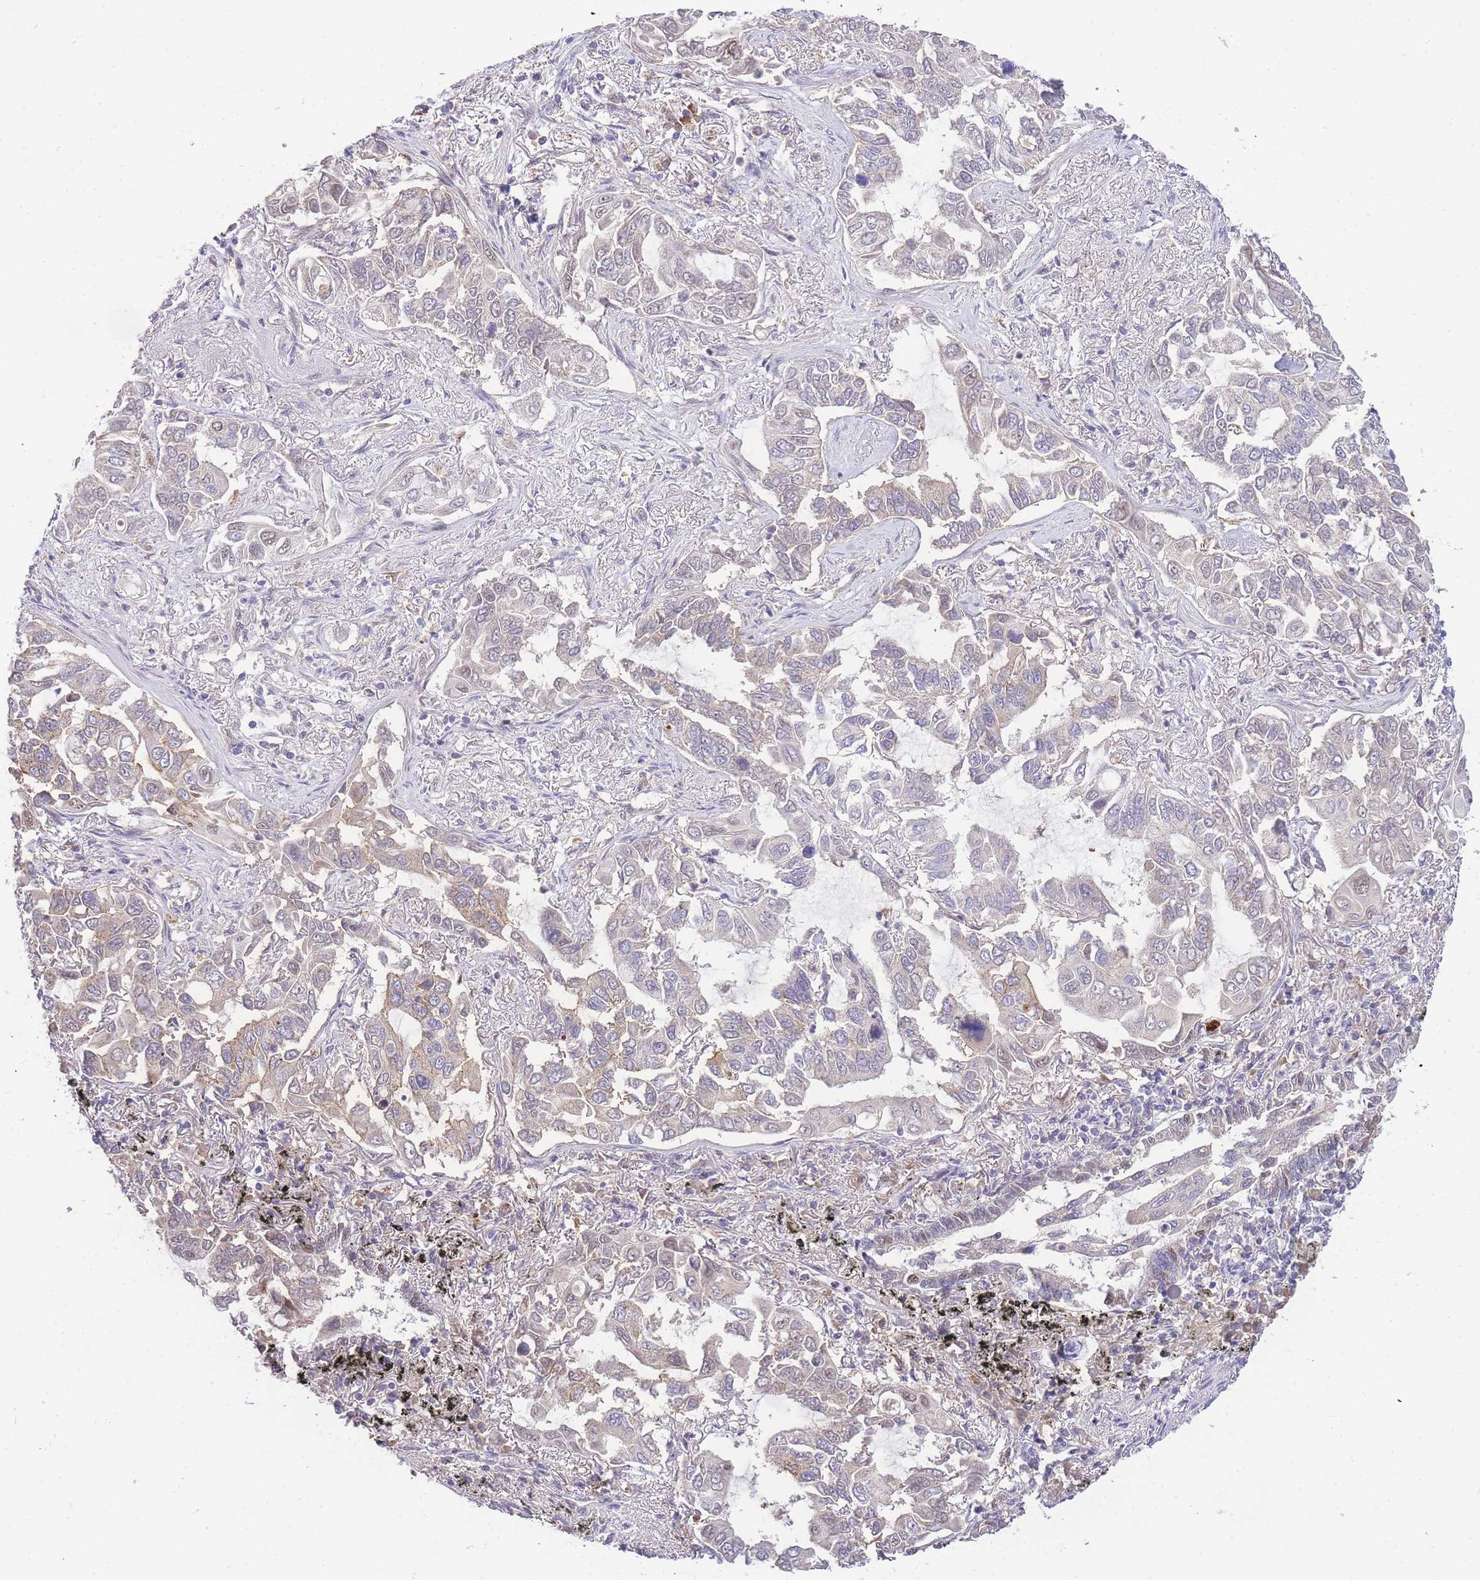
{"staining": {"intensity": "weak", "quantity": "<25%", "location": "cytoplasmic/membranous"}, "tissue": "lung cancer", "cell_type": "Tumor cells", "image_type": "cancer", "snomed": [{"axis": "morphology", "description": "Adenocarcinoma, NOS"}, {"axis": "topography", "description": "Lung"}], "caption": "Lung cancer (adenocarcinoma) was stained to show a protein in brown. There is no significant positivity in tumor cells. (DAB immunohistochemistry (IHC) visualized using brightfield microscopy, high magnification).", "gene": "PUS10", "patient": {"sex": "male", "age": 64}}